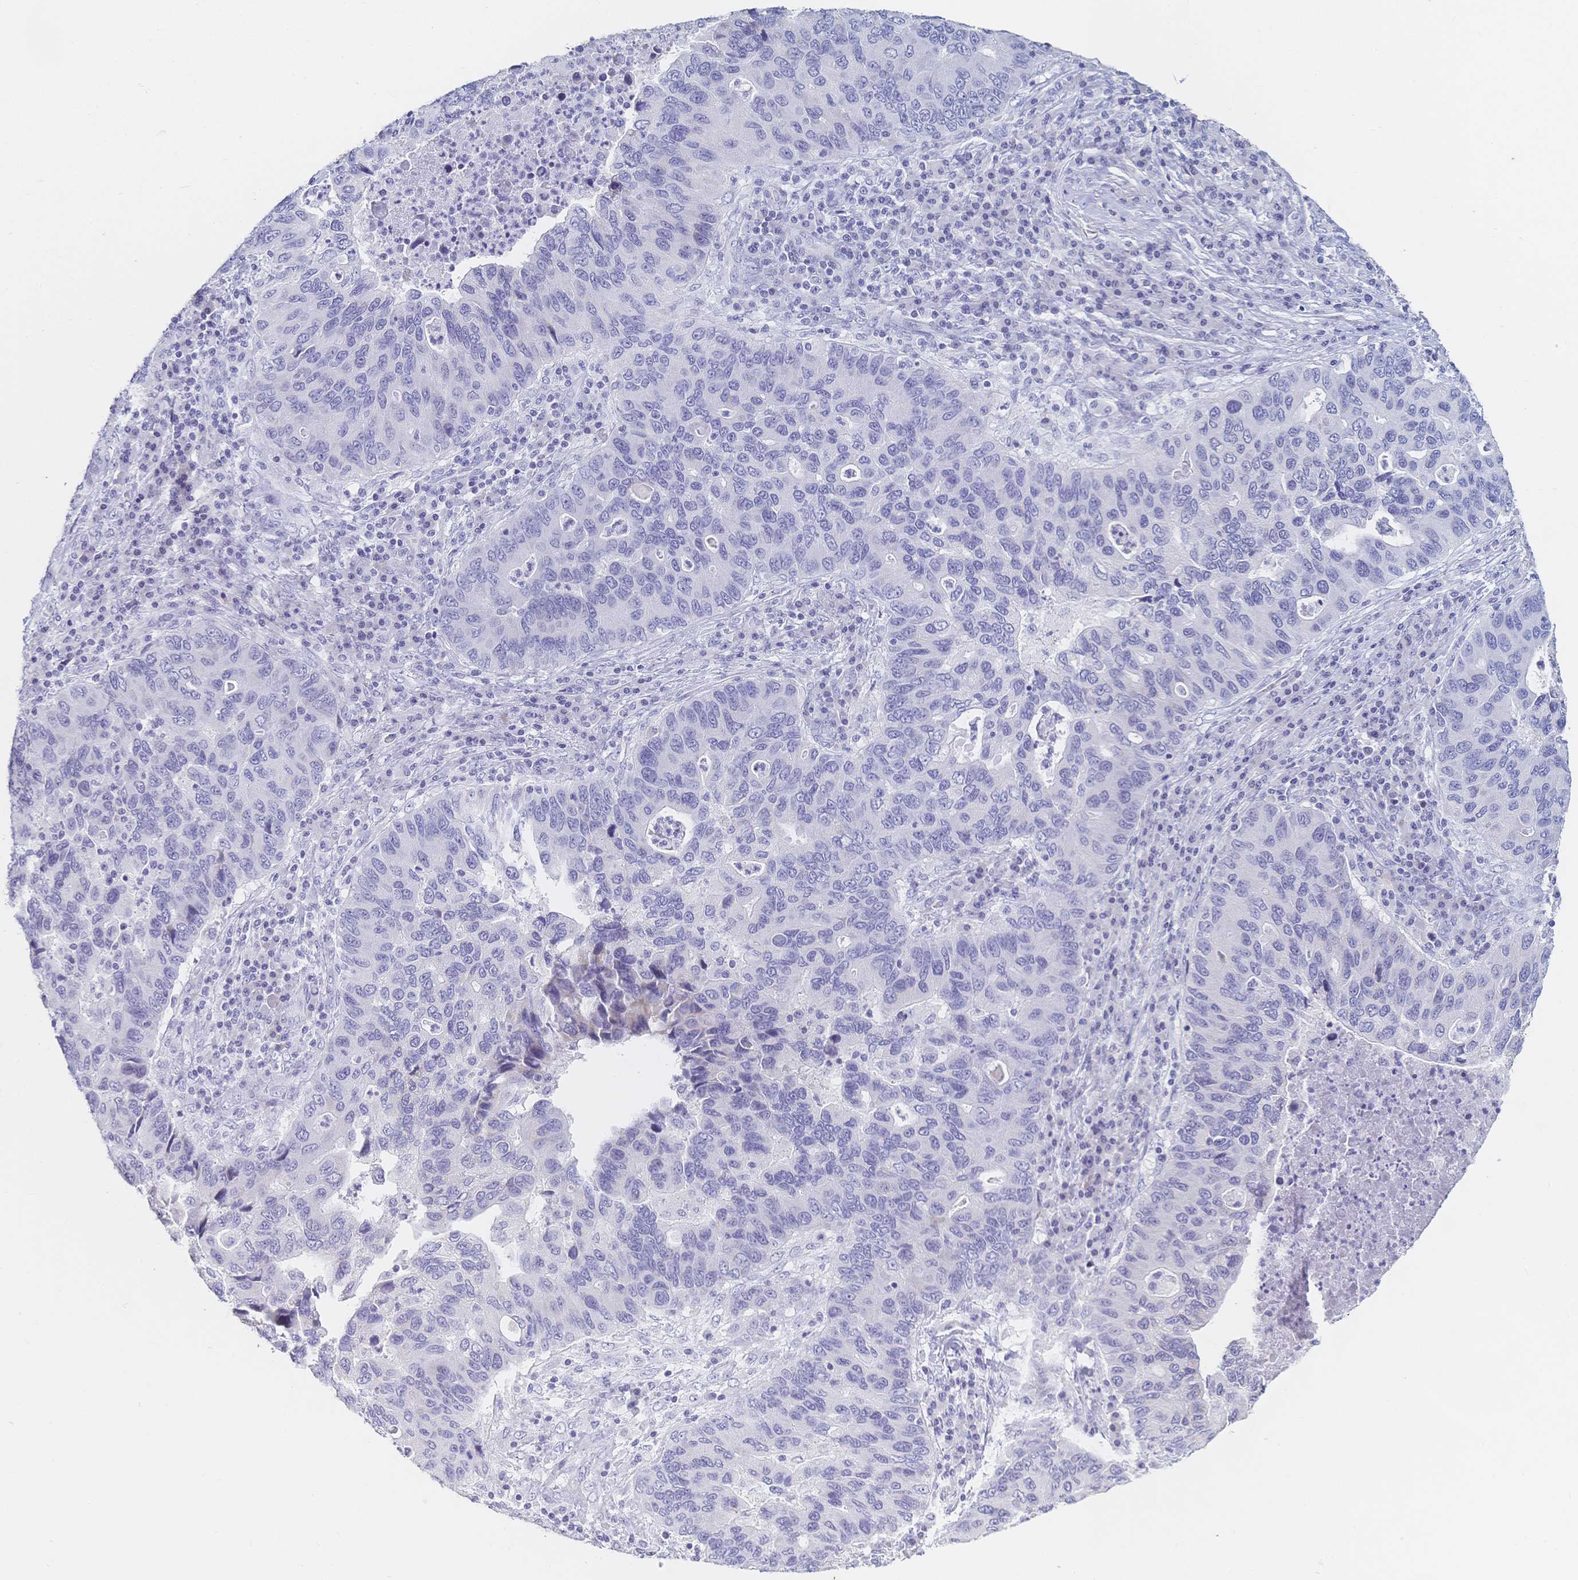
{"staining": {"intensity": "negative", "quantity": "none", "location": "none"}, "tissue": "lung cancer", "cell_type": "Tumor cells", "image_type": "cancer", "snomed": [{"axis": "morphology", "description": "Adenocarcinoma, NOS"}, {"axis": "morphology", "description": "Adenocarcinoma, metastatic, NOS"}, {"axis": "topography", "description": "Lymph node"}, {"axis": "topography", "description": "Lung"}], "caption": "High magnification brightfield microscopy of lung cancer stained with DAB (brown) and counterstained with hematoxylin (blue): tumor cells show no significant staining. (DAB IHC with hematoxylin counter stain).", "gene": "CR2", "patient": {"sex": "female", "age": 54}}